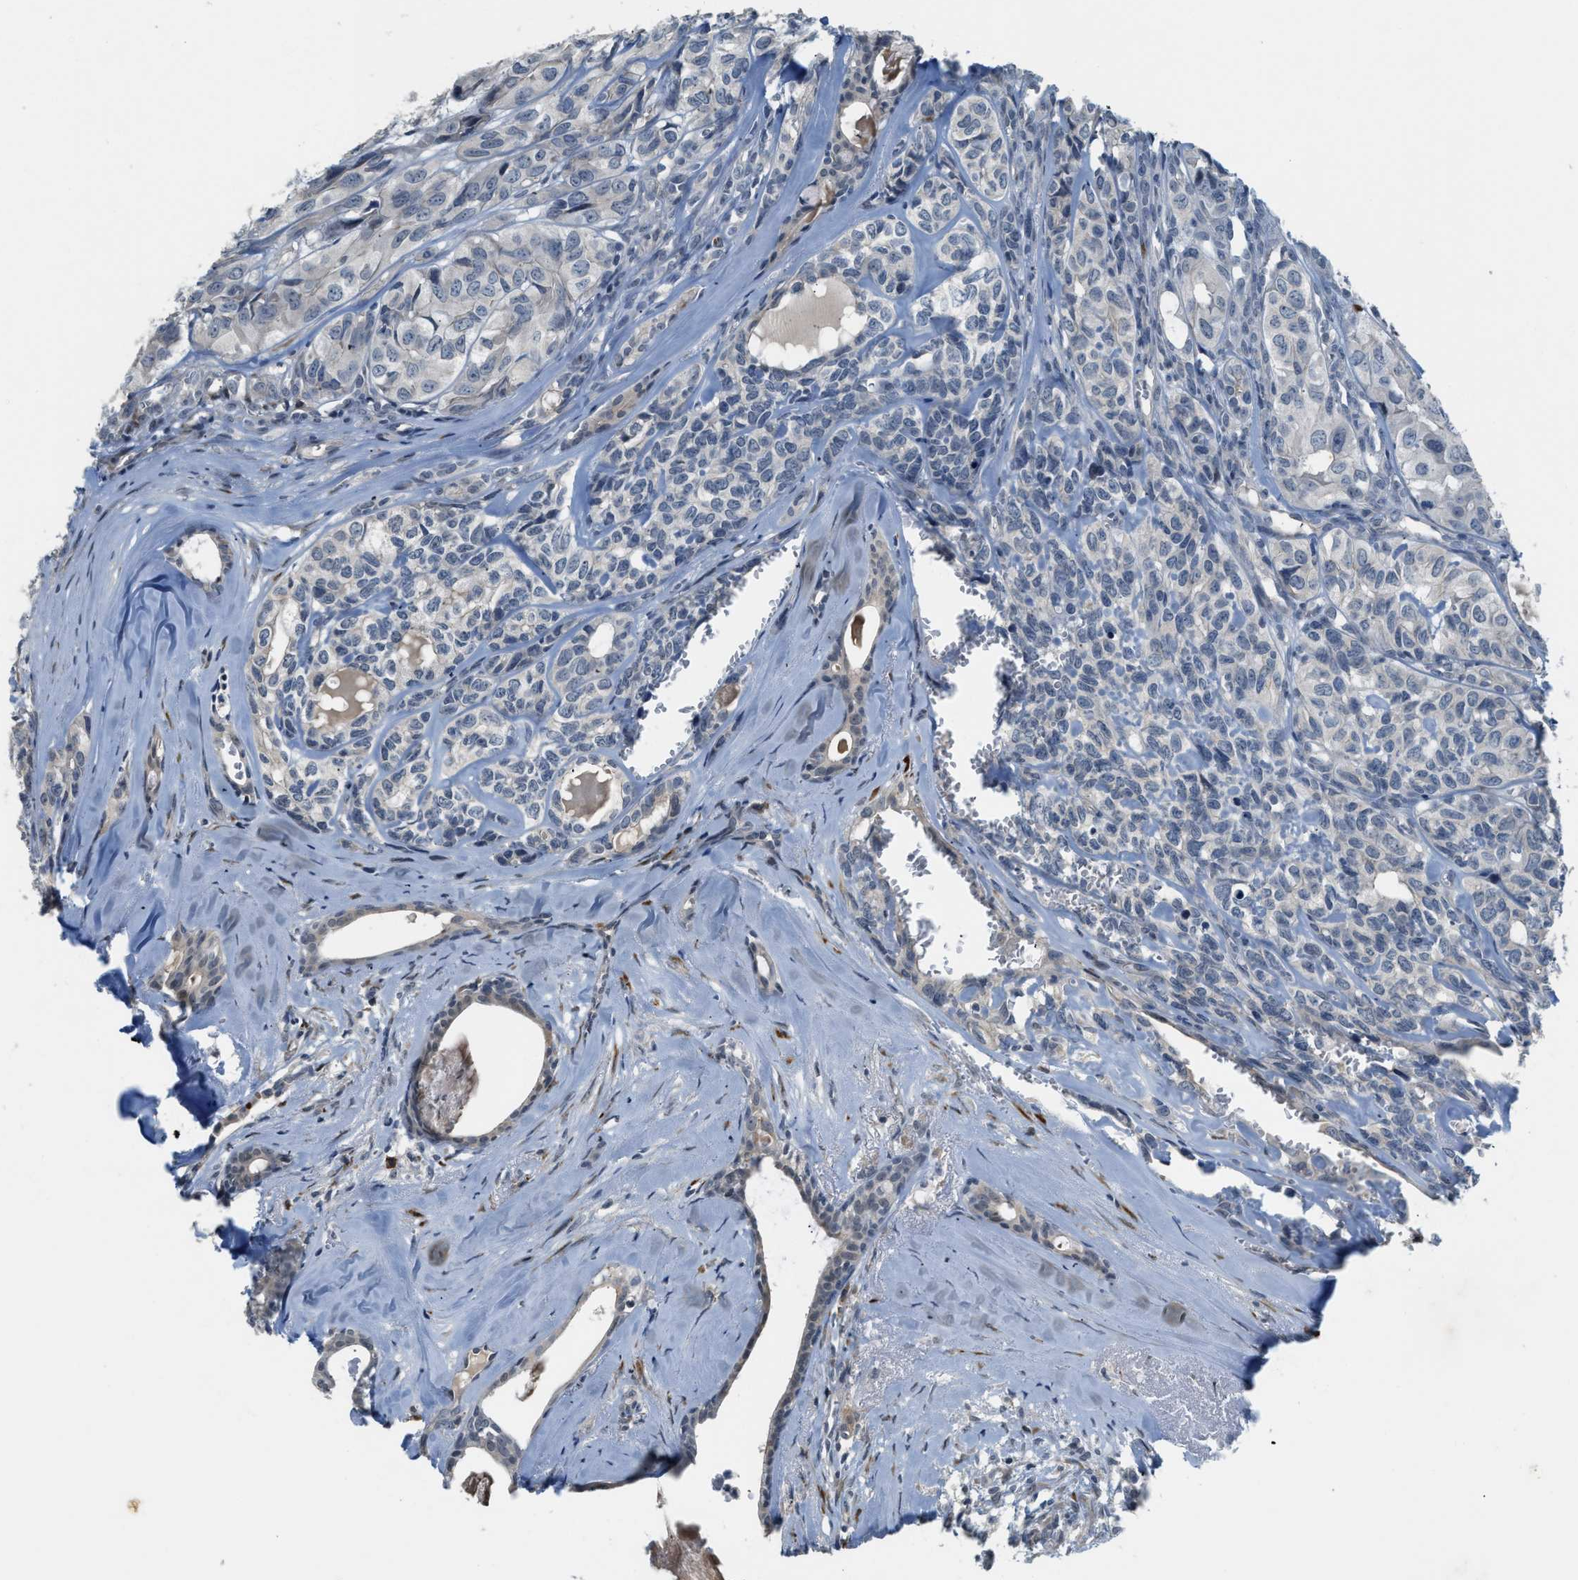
{"staining": {"intensity": "negative", "quantity": "none", "location": "none"}, "tissue": "head and neck cancer", "cell_type": "Tumor cells", "image_type": "cancer", "snomed": [{"axis": "morphology", "description": "Squamous cell carcinoma, NOS"}, {"axis": "topography", "description": "Salivary gland"}, {"axis": "topography", "description": "Head-Neck"}], "caption": "DAB (3,3'-diaminobenzidine) immunohistochemical staining of human head and neck cancer demonstrates no significant positivity in tumor cells.", "gene": "TMEM154", "patient": {"sex": "male", "age": 70}}